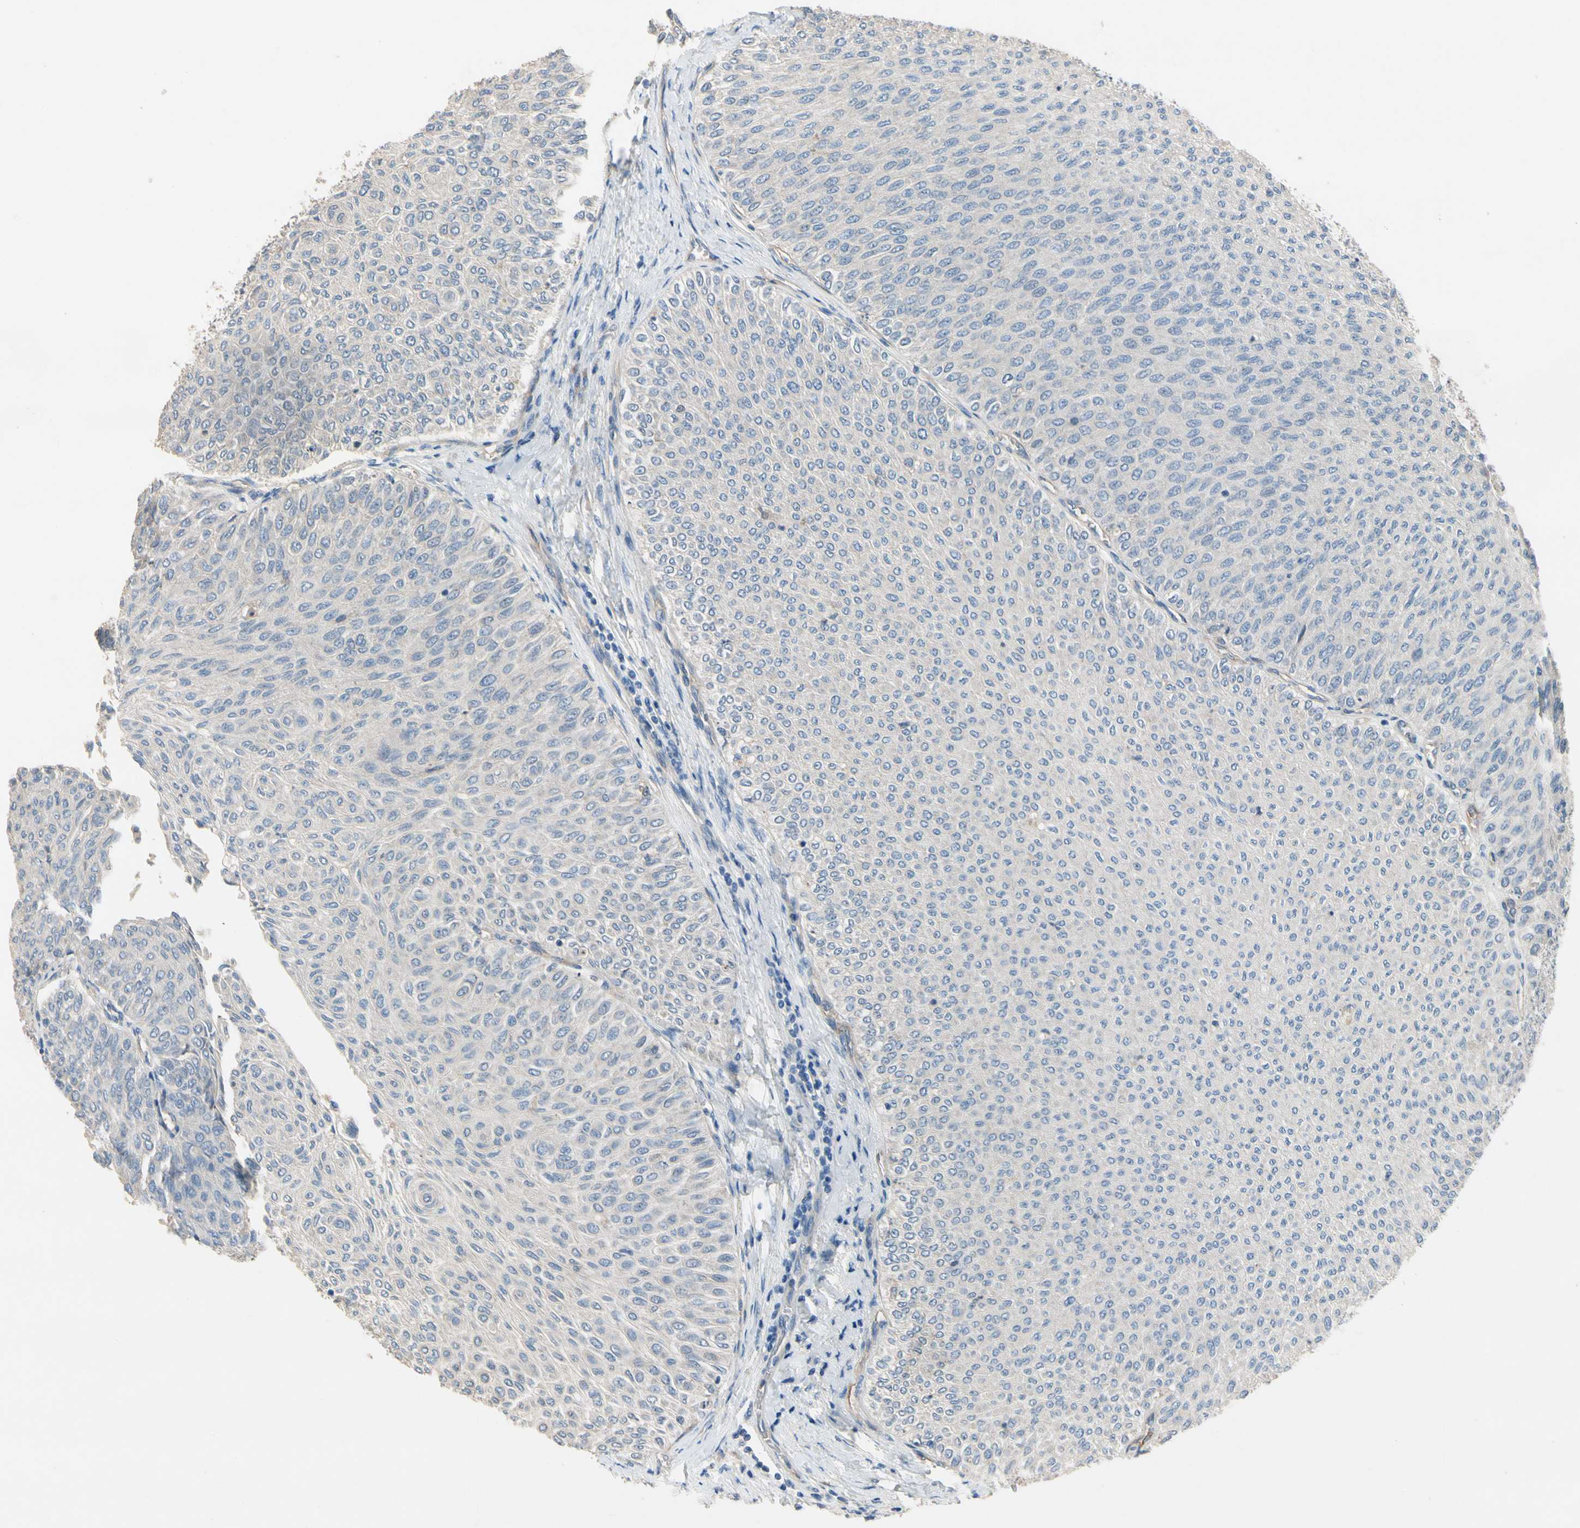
{"staining": {"intensity": "negative", "quantity": "none", "location": "none"}, "tissue": "urothelial cancer", "cell_type": "Tumor cells", "image_type": "cancer", "snomed": [{"axis": "morphology", "description": "Urothelial carcinoma, Low grade"}, {"axis": "topography", "description": "Urinary bladder"}], "caption": "Urothelial carcinoma (low-grade) stained for a protein using immunohistochemistry reveals no expression tumor cells.", "gene": "SIGLEC5", "patient": {"sex": "male", "age": 78}}